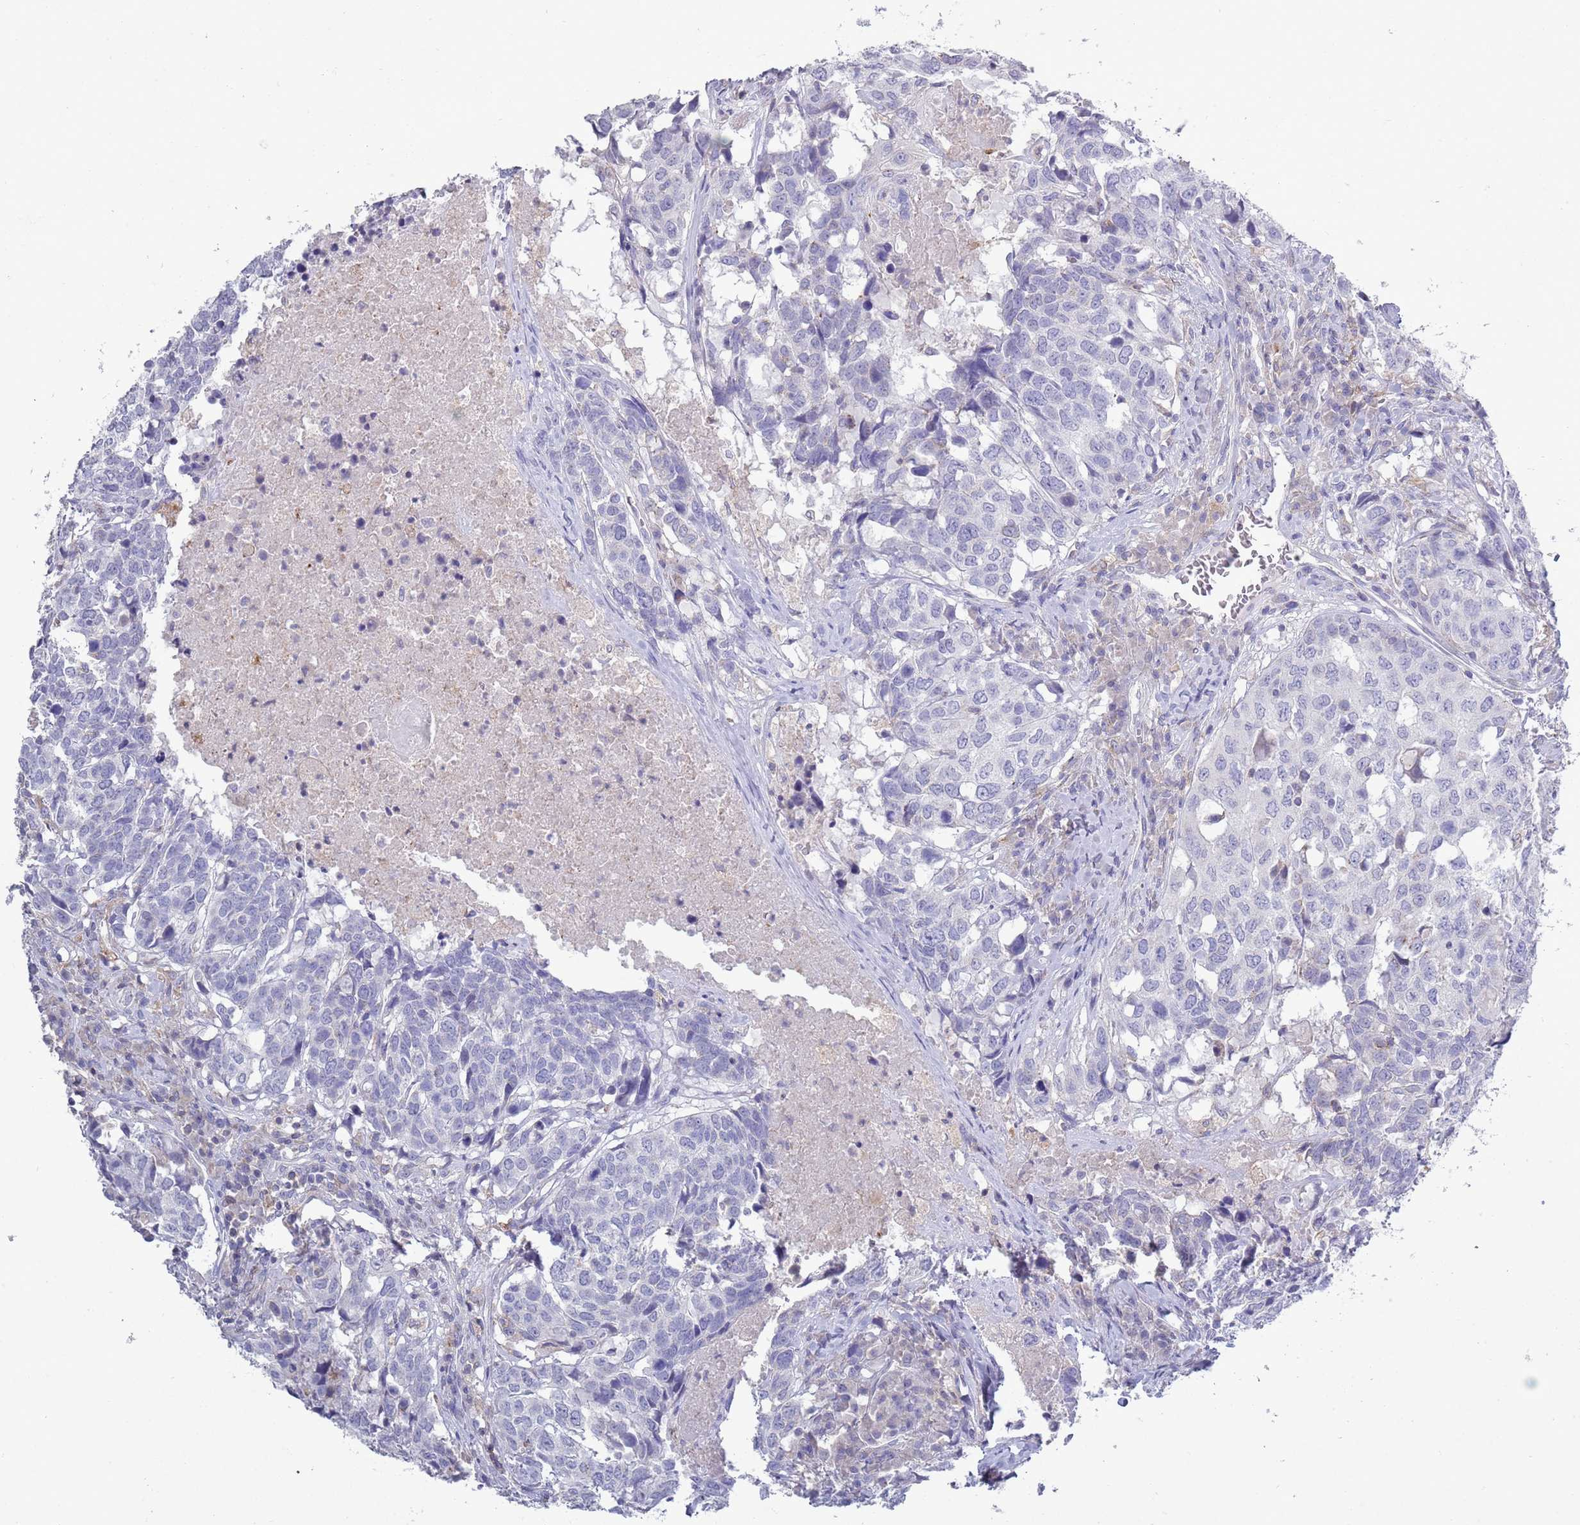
{"staining": {"intensity": "negative", "quantity": "none", "location": "none"}, "tissue": "head and neck cancer", "cell_type": "Tumor cells", "image_type": "cancer", "snomed": [{"axis": "morphology", "description": "Squamous cell carcinoma, NOS"}, {"axis": "topography", "description": "Head-Neck"}], "caption": "Tumor cells are negative for protein expression in human head and neck cancer.", "gene": "ACSBG1", "patient": {"sex": "male", "age": 66}}